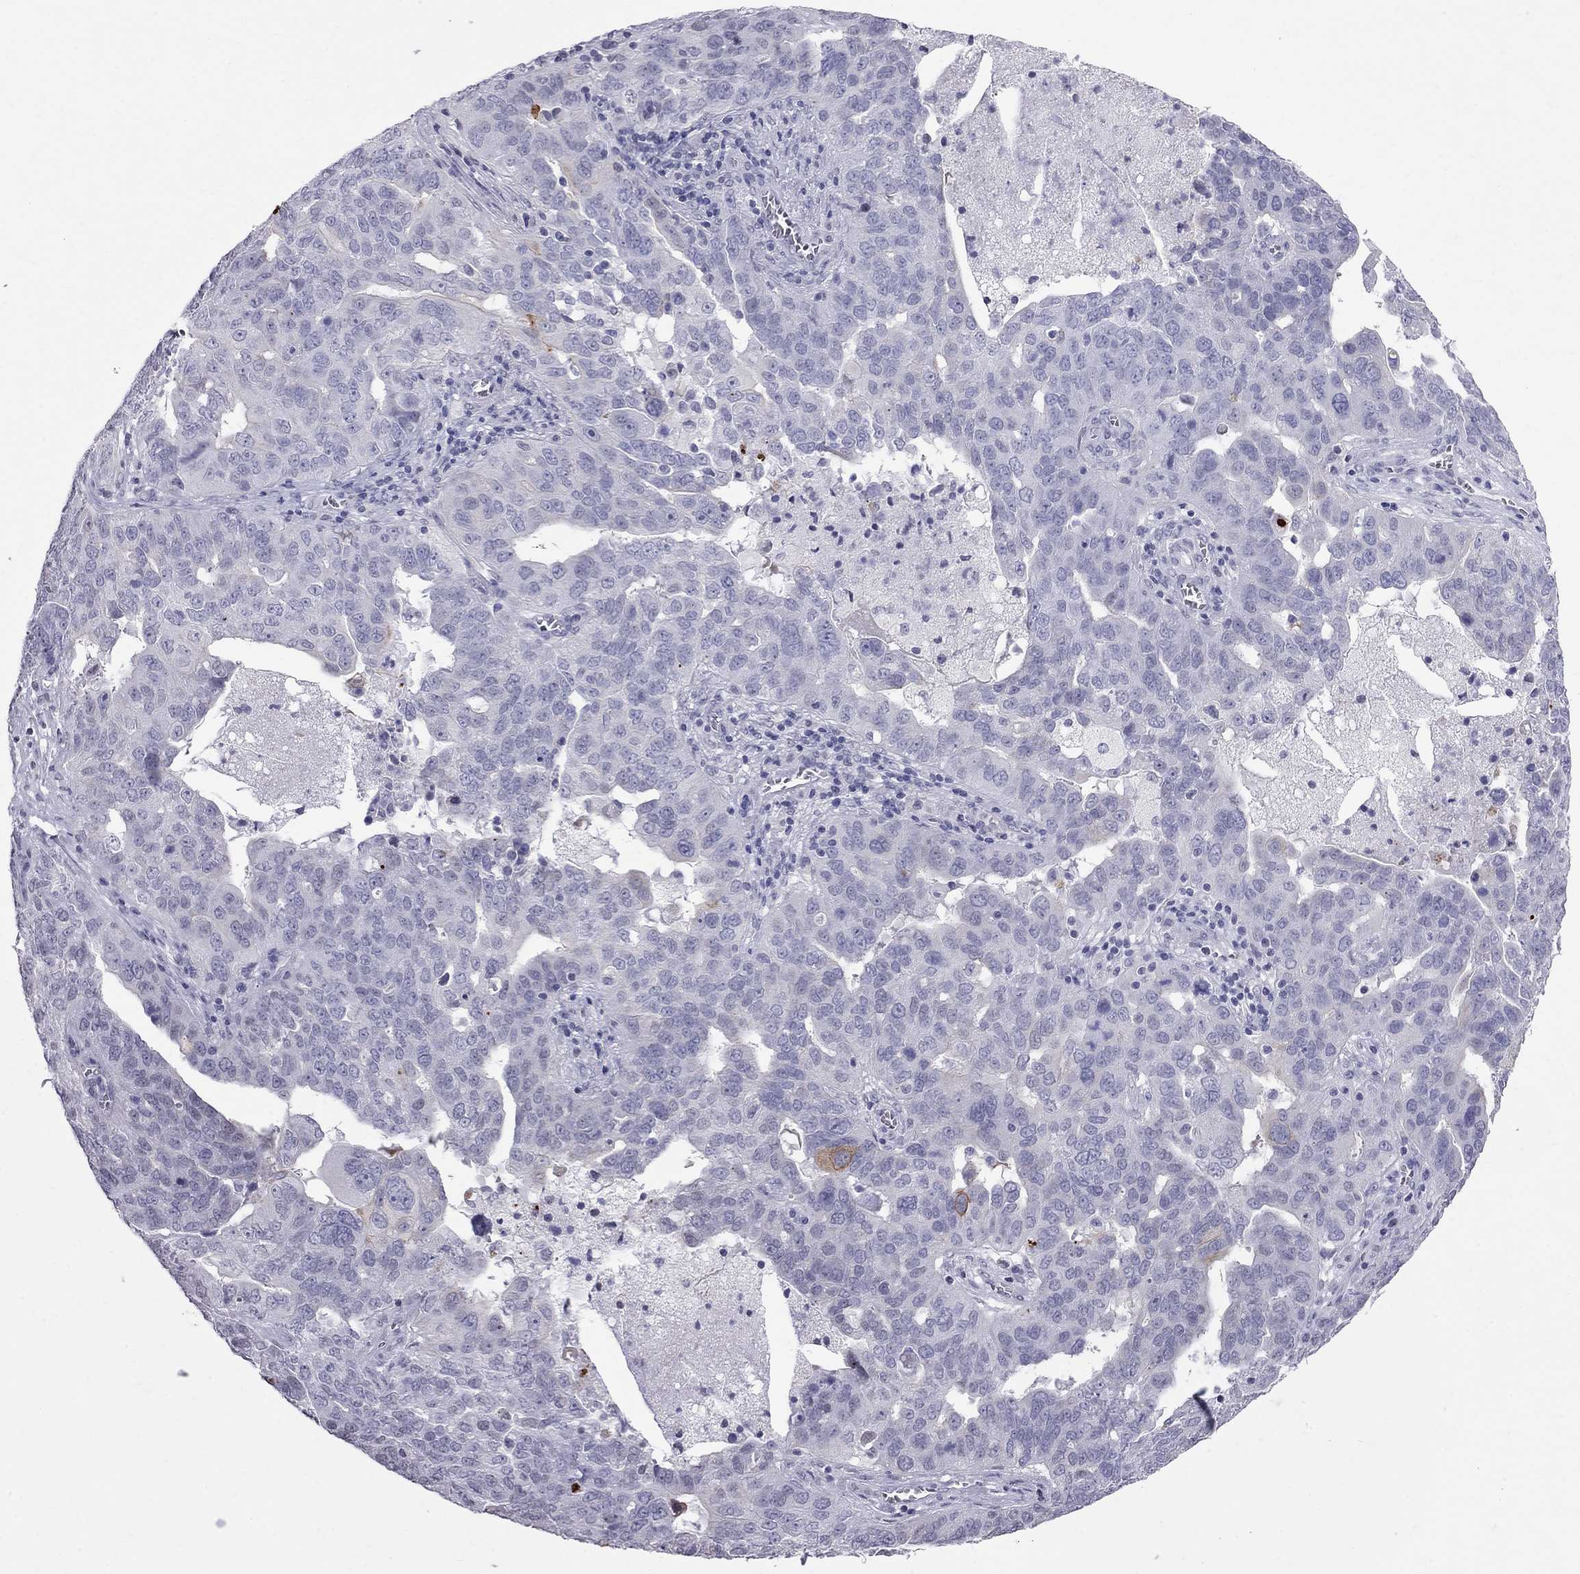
{"staining": {"intensity": "moderate", "quantity": "<25%", "location": "cytoplasmic/membranous"}, "tissue": "ovarian cancer", "cell_type": "Tumor cells", "image_type": "cancer", "snomed": [{"axis": "morphology", "description": "Carcinoma, endometroid"}, {"axis": "topography", "description": "Soft tissue"}, {"axis": "topography", "description": "Ovary"}], "caption": "The immunohistochemical stain labels moderate cytoplasmic/membranous positivity in tumor cells of ovarian cancer tissue.", "gene": "MUC15", "patient": {"sex": "female", "age": 52}}